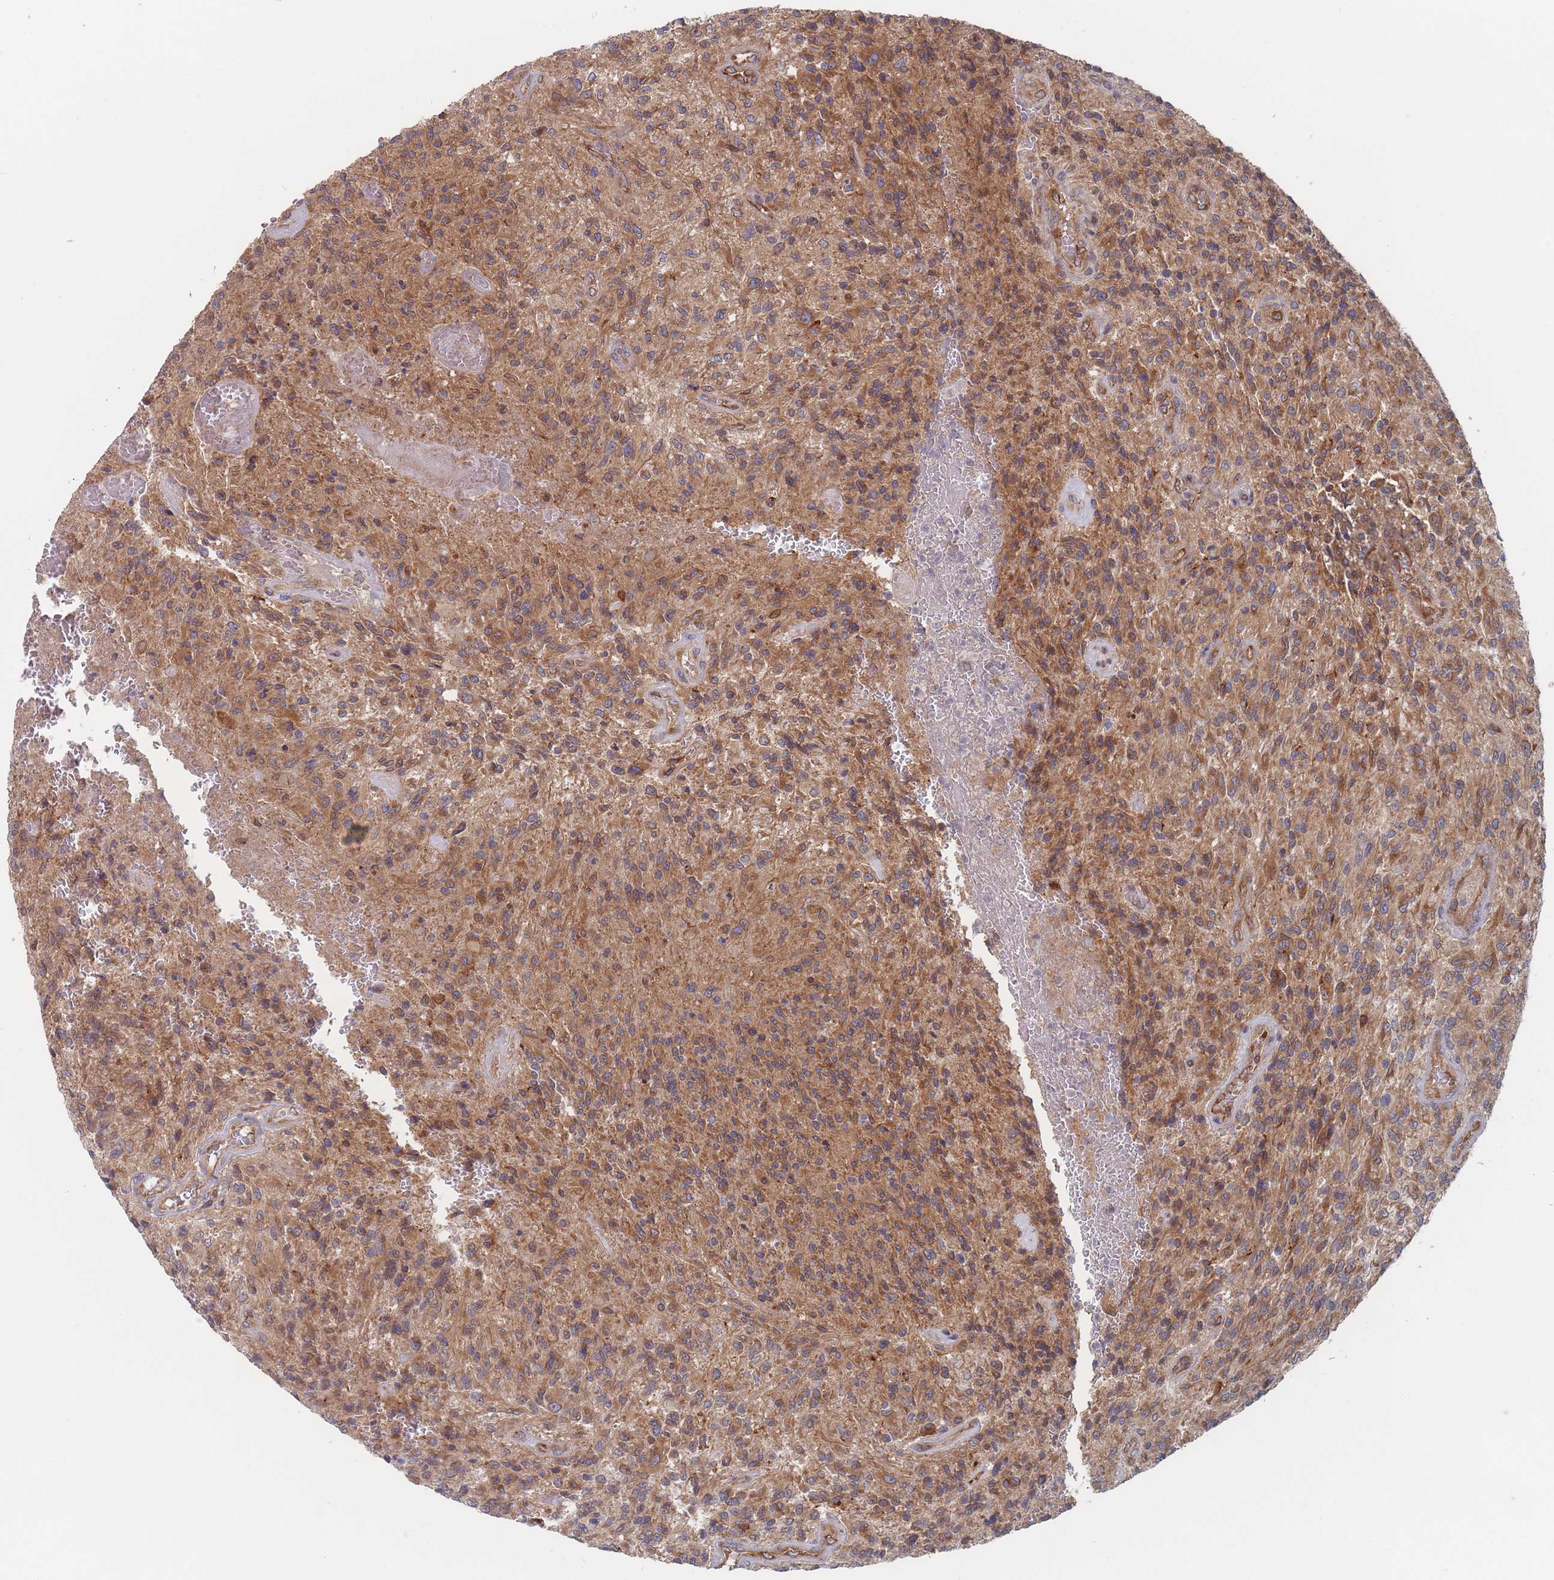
{"staining": {"intensity": "moderate", "quantity": ">75%", "location": "cytoplasmic/membranous"}, "tissue": "glioma", "cell_type": "Tumor cells", "image_type": "cancer", "snomed": [{"axis": "morphology", "description": "Normal tissue, NOS"}, {"axis": "morphology", "description": "Glioma, malignant, High grade"}, {"axis": "topography", "description": "Cerebral cortex"}], "caption": "Moderate cytoplasmic/membranous protein expression is seen in approximately >75% of tumor cells in malignant glioma (high-grade).", "gene": "KDSR", "patient": {"sex": "male", "age": 56}}